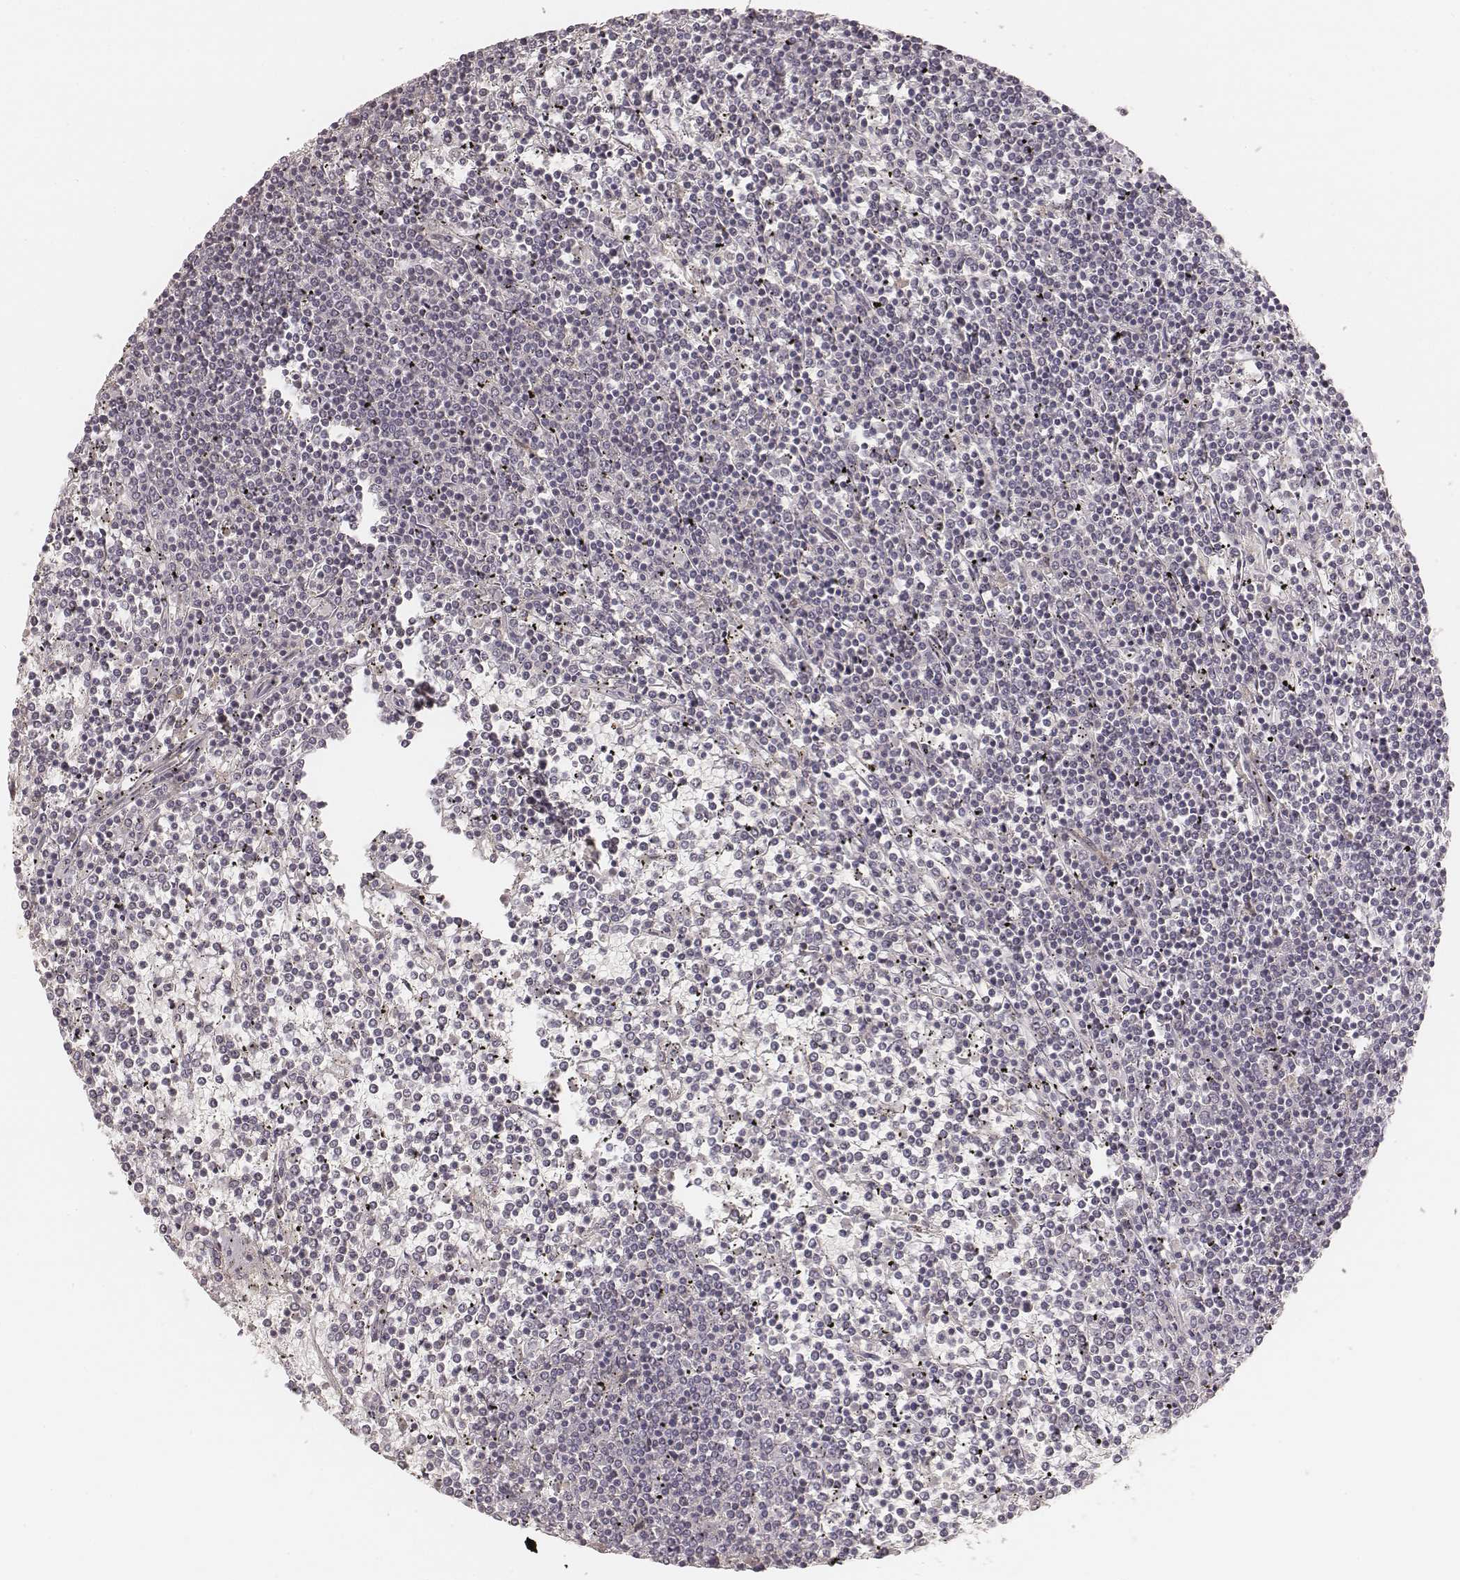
{"staining": {"intensity": "negative", "quantity": "none", "location": "none"}, "tissue": "lymphoma", "cell_type": "Tumor cells", "image_type": "cancer", "snomed": [{"axis": "morphology", "description": "Malignant lymphoma, non-Hodgkin's type, Low grade"}, {"axis": "topography", "description": "Spleen"}], "caption": "This is an IHC image of low-grade malignant lymphoma, non-Hodgkin's type. There is no positivity in tumor cells.", "gene": "GORASP2", "patient": {"sex": "female", "age": 19}}